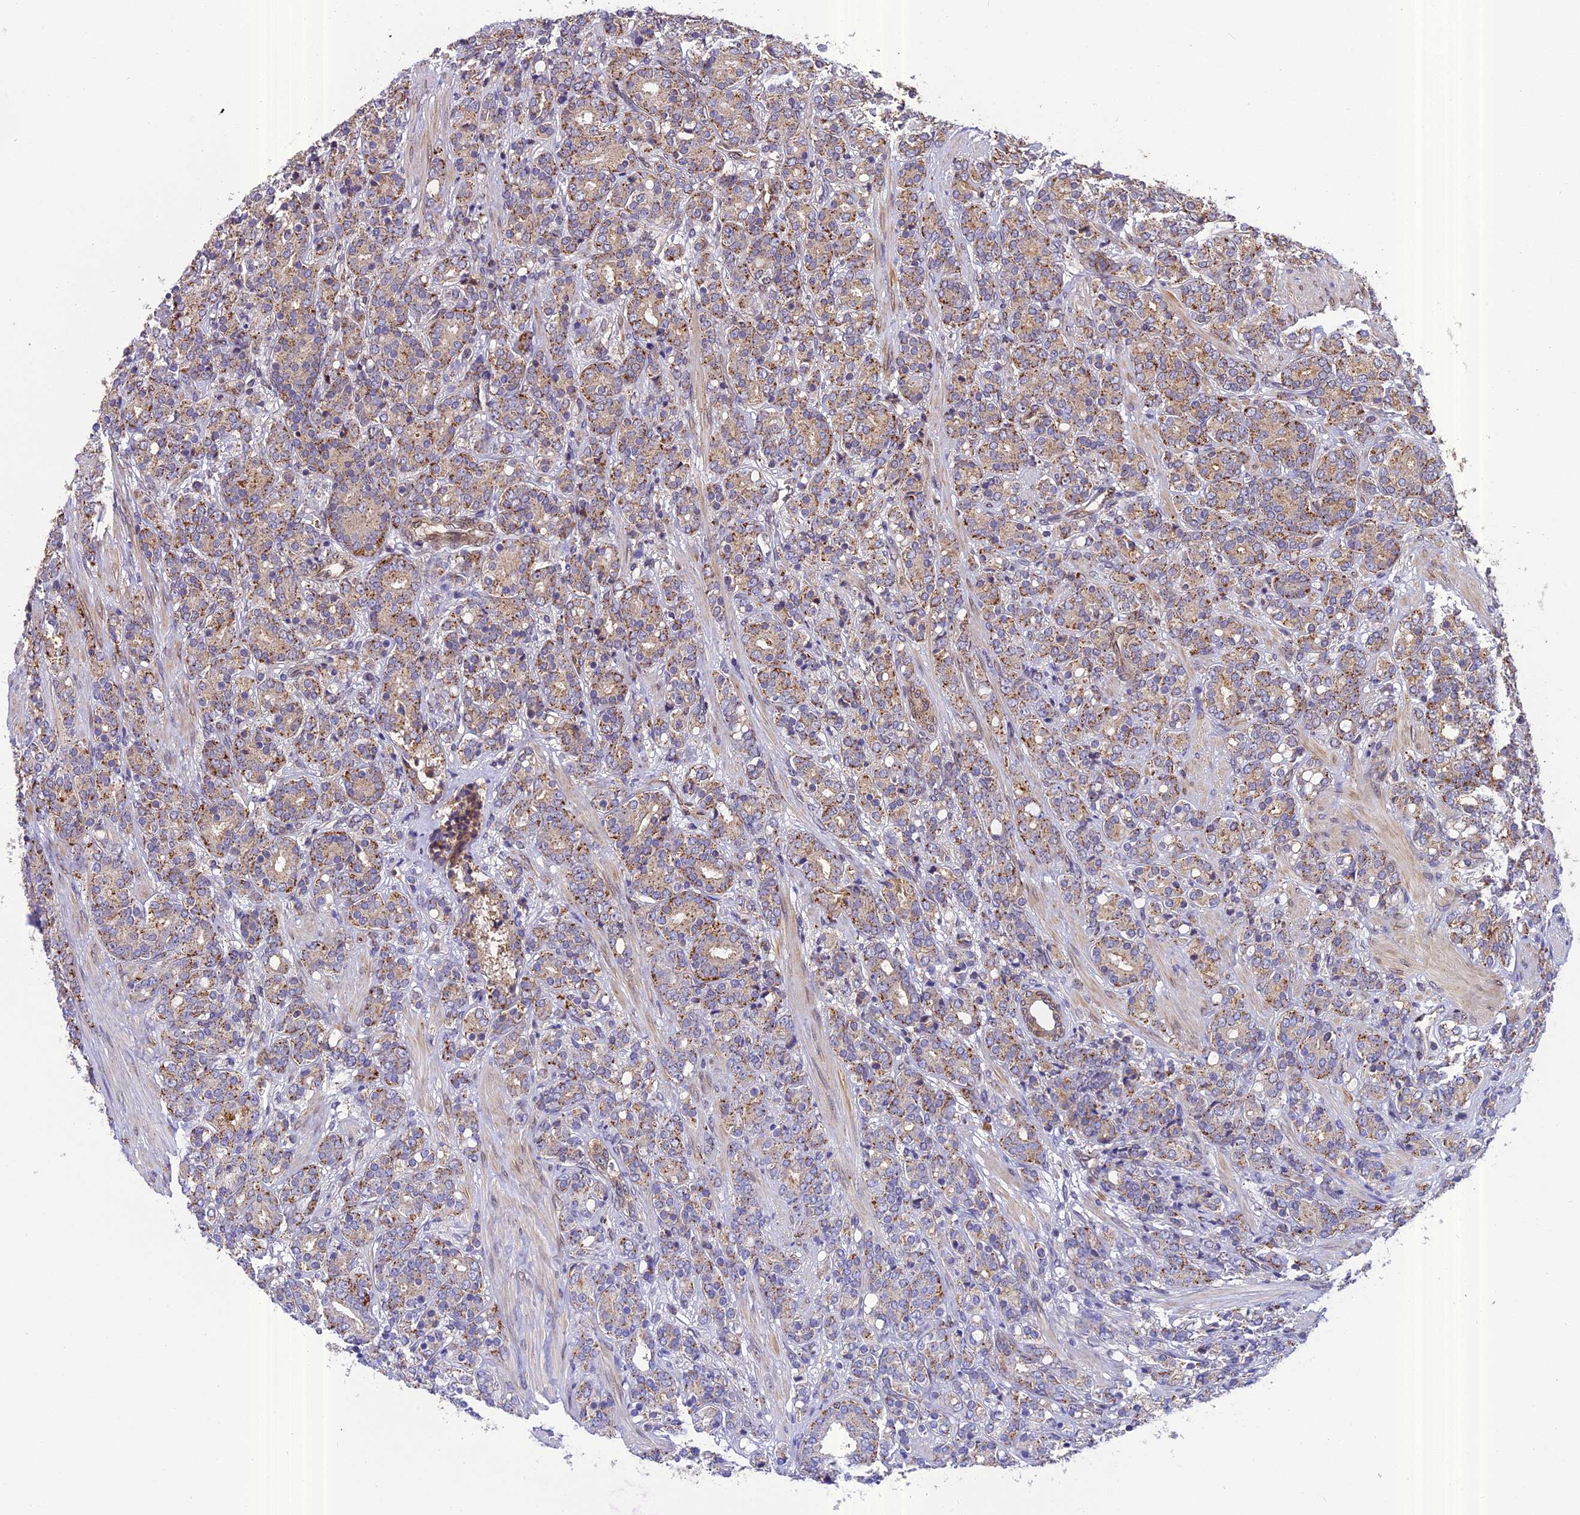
{"staining": {"intensity": "moderate", "quantity": ">75%", "location": "cytoplasmic/membranous"}, "tissue": "prostate cancer", "cell_type": "Tumor cells", "image_type": "cancer", "snomed": [{"axis": "morphology", "description": "Adenocarcinoma, High grade"}, {"axis": "topography", "description": "Prostate"}], "caption": "The immunohistochemical stain labels moderate cytoplasmic/membranous positivity in tumor cells of adenocarcinoma (high-grade) (prostate) tissue.", "gene": "CHMP2A", "patient": {"sex": "male", "age": 62}}